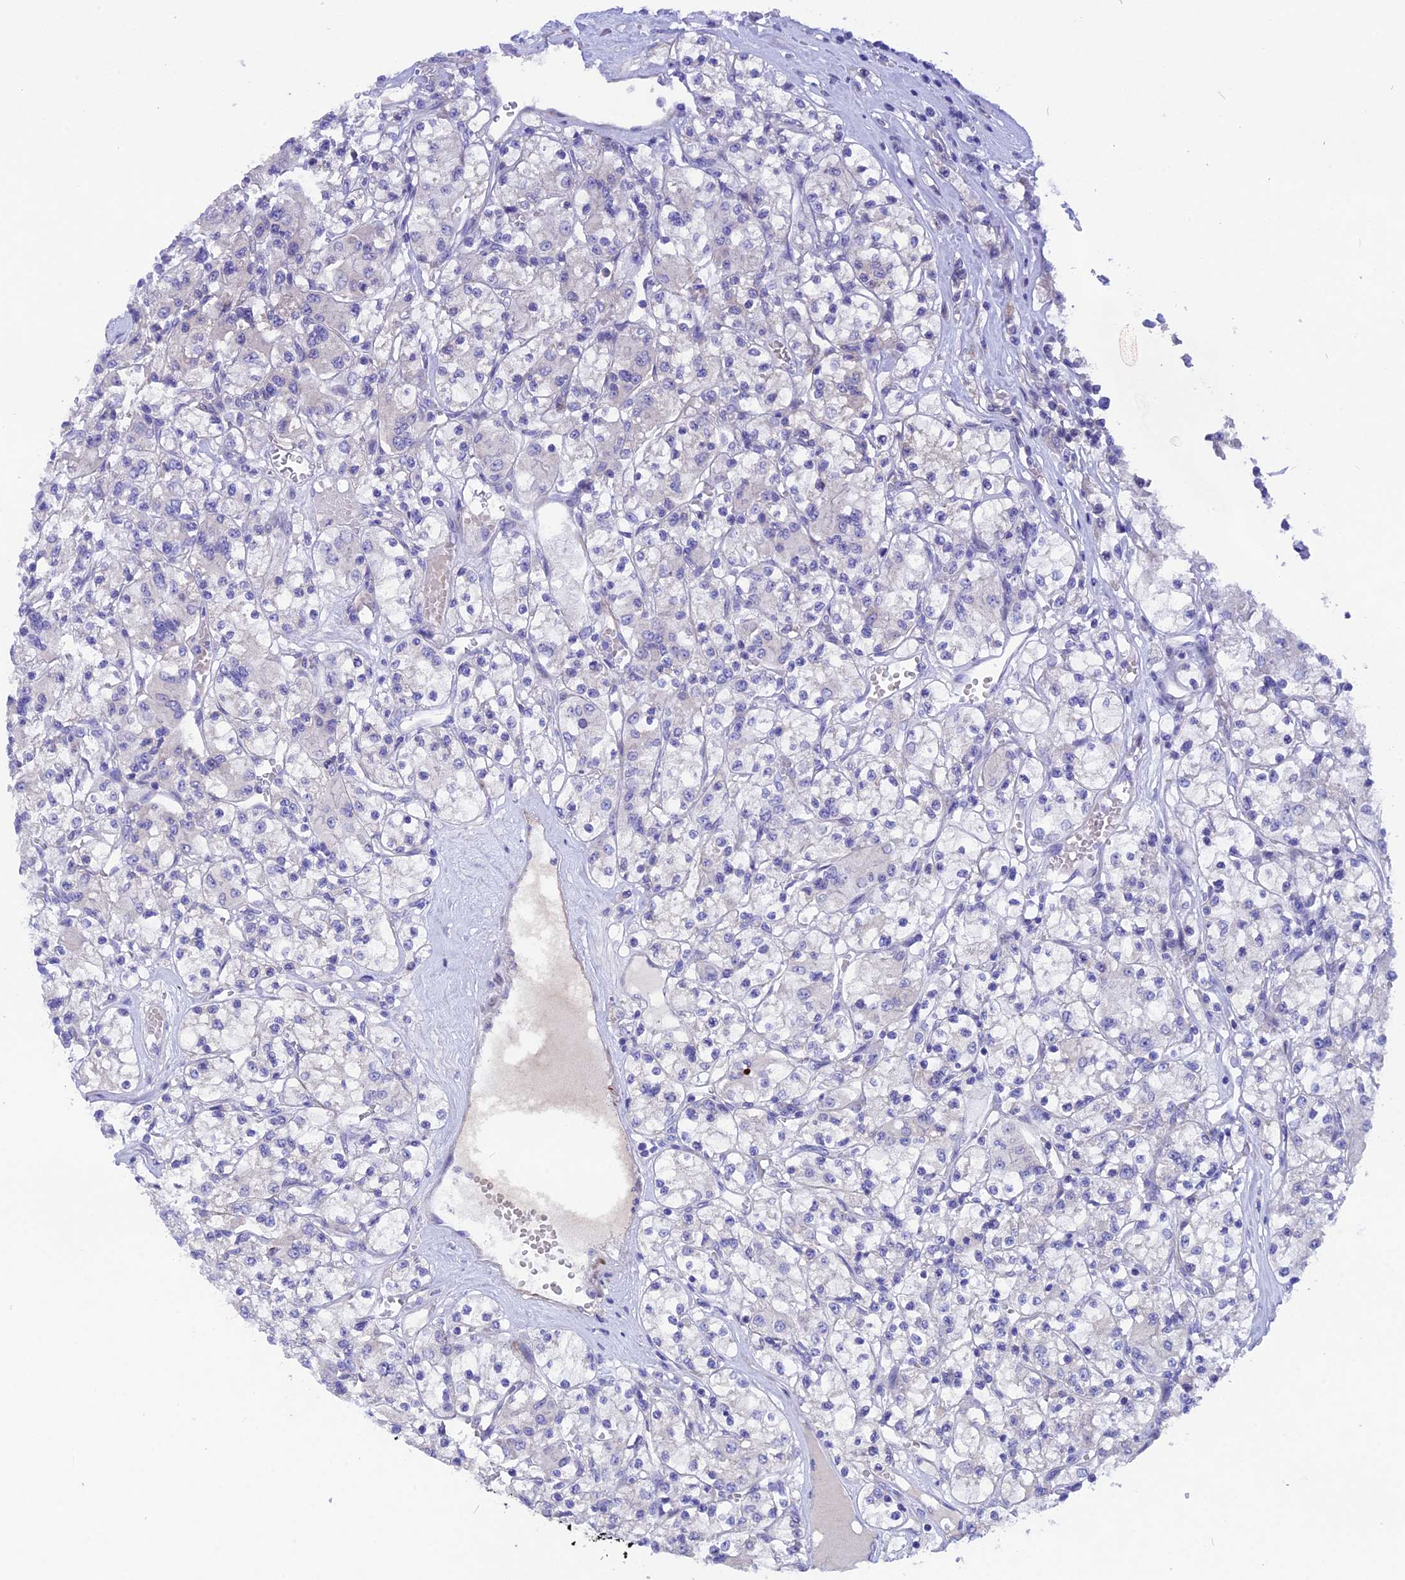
{"staining": {"intensity": "negative", "quantity": "none", "location": "none"}, "tissue": "renal cancer", "cell_type": "Tumor cells", "image_type": "cancer", "snomed": [{"axis": "morphology", "description": "Adenocarcinoma, NOS"}, {"axis": "topography", "description": "Kidney"}], "caption": "DAB immunohistochemical staining of adenocarcinoma (renal) displays no significant staining in tumor cells.", "gene": "TMEM138", "patient": {"sex": "female", "age": 59}}